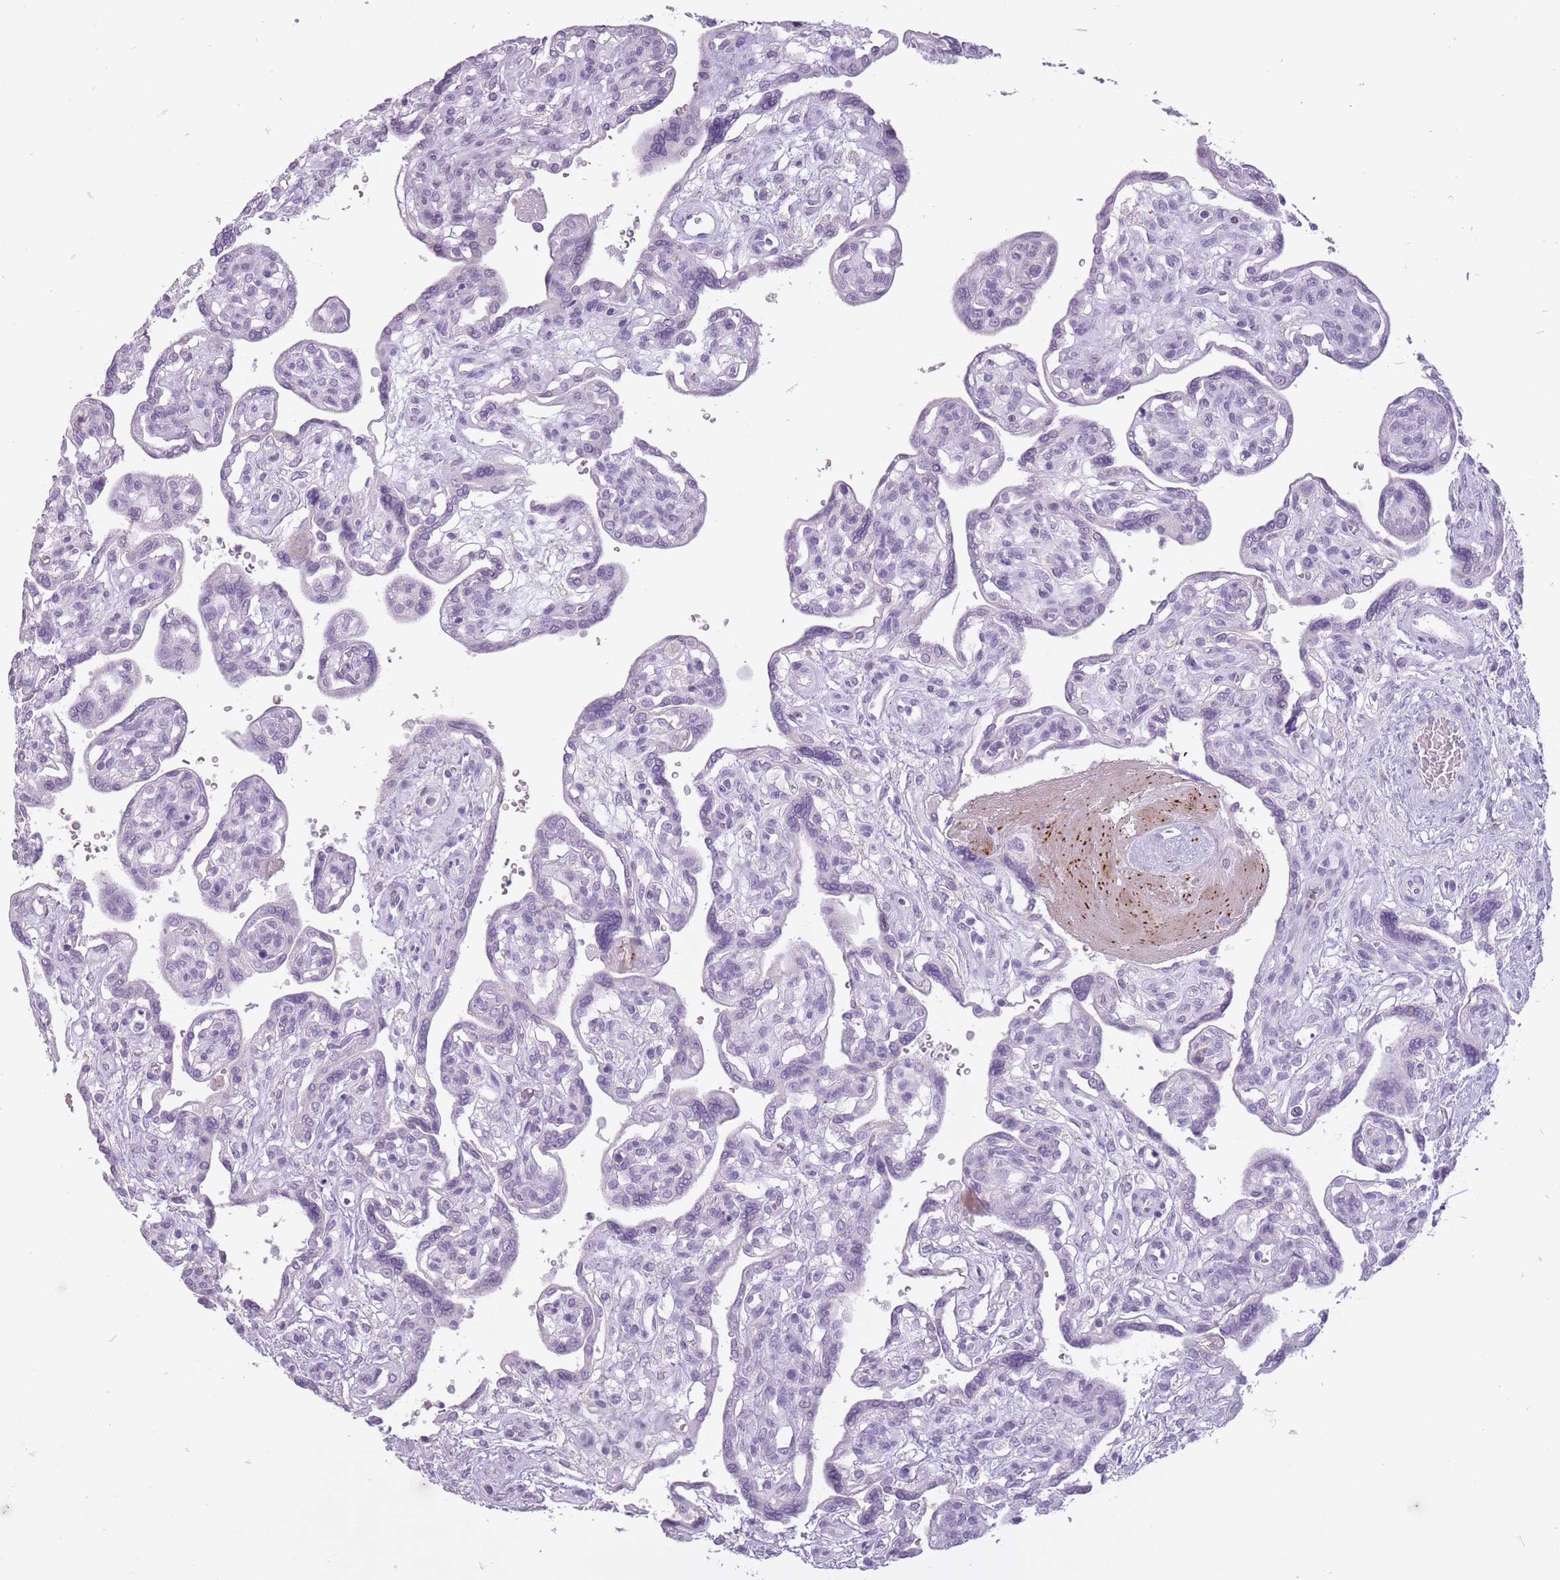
{"staining": {"intensity": "negative", "quantity": "none", "location": "none"}, "tissue": "placenta", "cell_type": "Decidual cells", "image_type": "normal", "snomed": [{"axis": "morphology", "description": "Normal tissue, NOS"}, {"axis": "topography", "description": "Placenta"}], "caption": "Immunohistochemistry photomicrograph of unremarkable human placenta stained for a protein (brown), which displays no positivity in decidual cells. (DAB (3,3'-diaminobenzidine) IHC with hematoxylin counter stain).", "gene": "RFX4", "patient": {"sex": "female", "age": 39}}